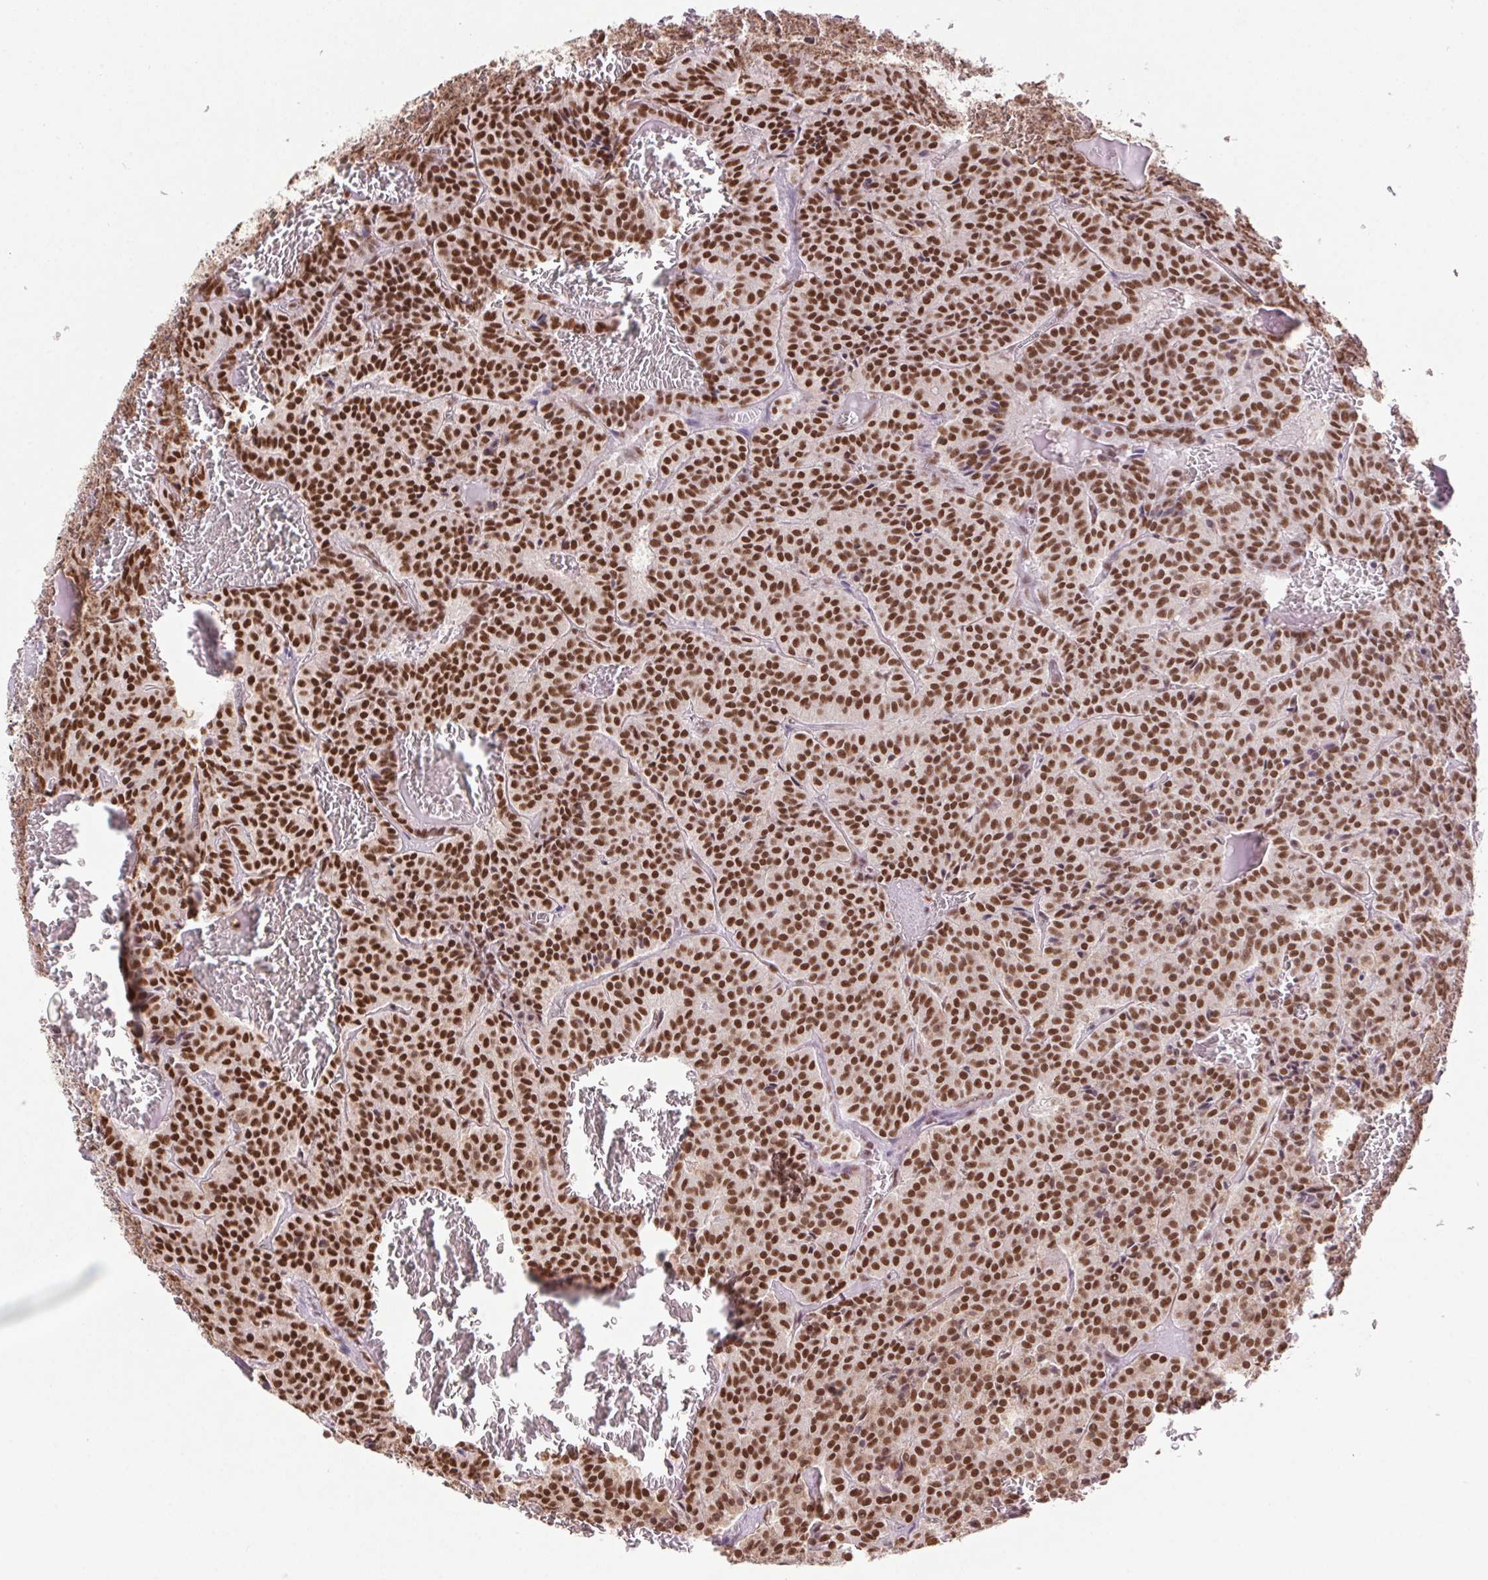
{"staining": {"intensity": "strong", "quantity": ">75%", "location": "nuclear"}, "tissue": "carcinoid", "cell_type": "Tumor cells", "image_type": "cancer", "snomed": [{"axis": "morphology", "description": "Carcinoid, malignant, NOS"}, {"axis": "topography", "description": "Lung"}], "caption": "Malignant carcinoid tissue displays strong nuclear staining in approximately >75% of tumor cells, visualized by immunohistochemistry.", "gene": "ZNF207", "patient": {"sex": "male", "age": 70}}